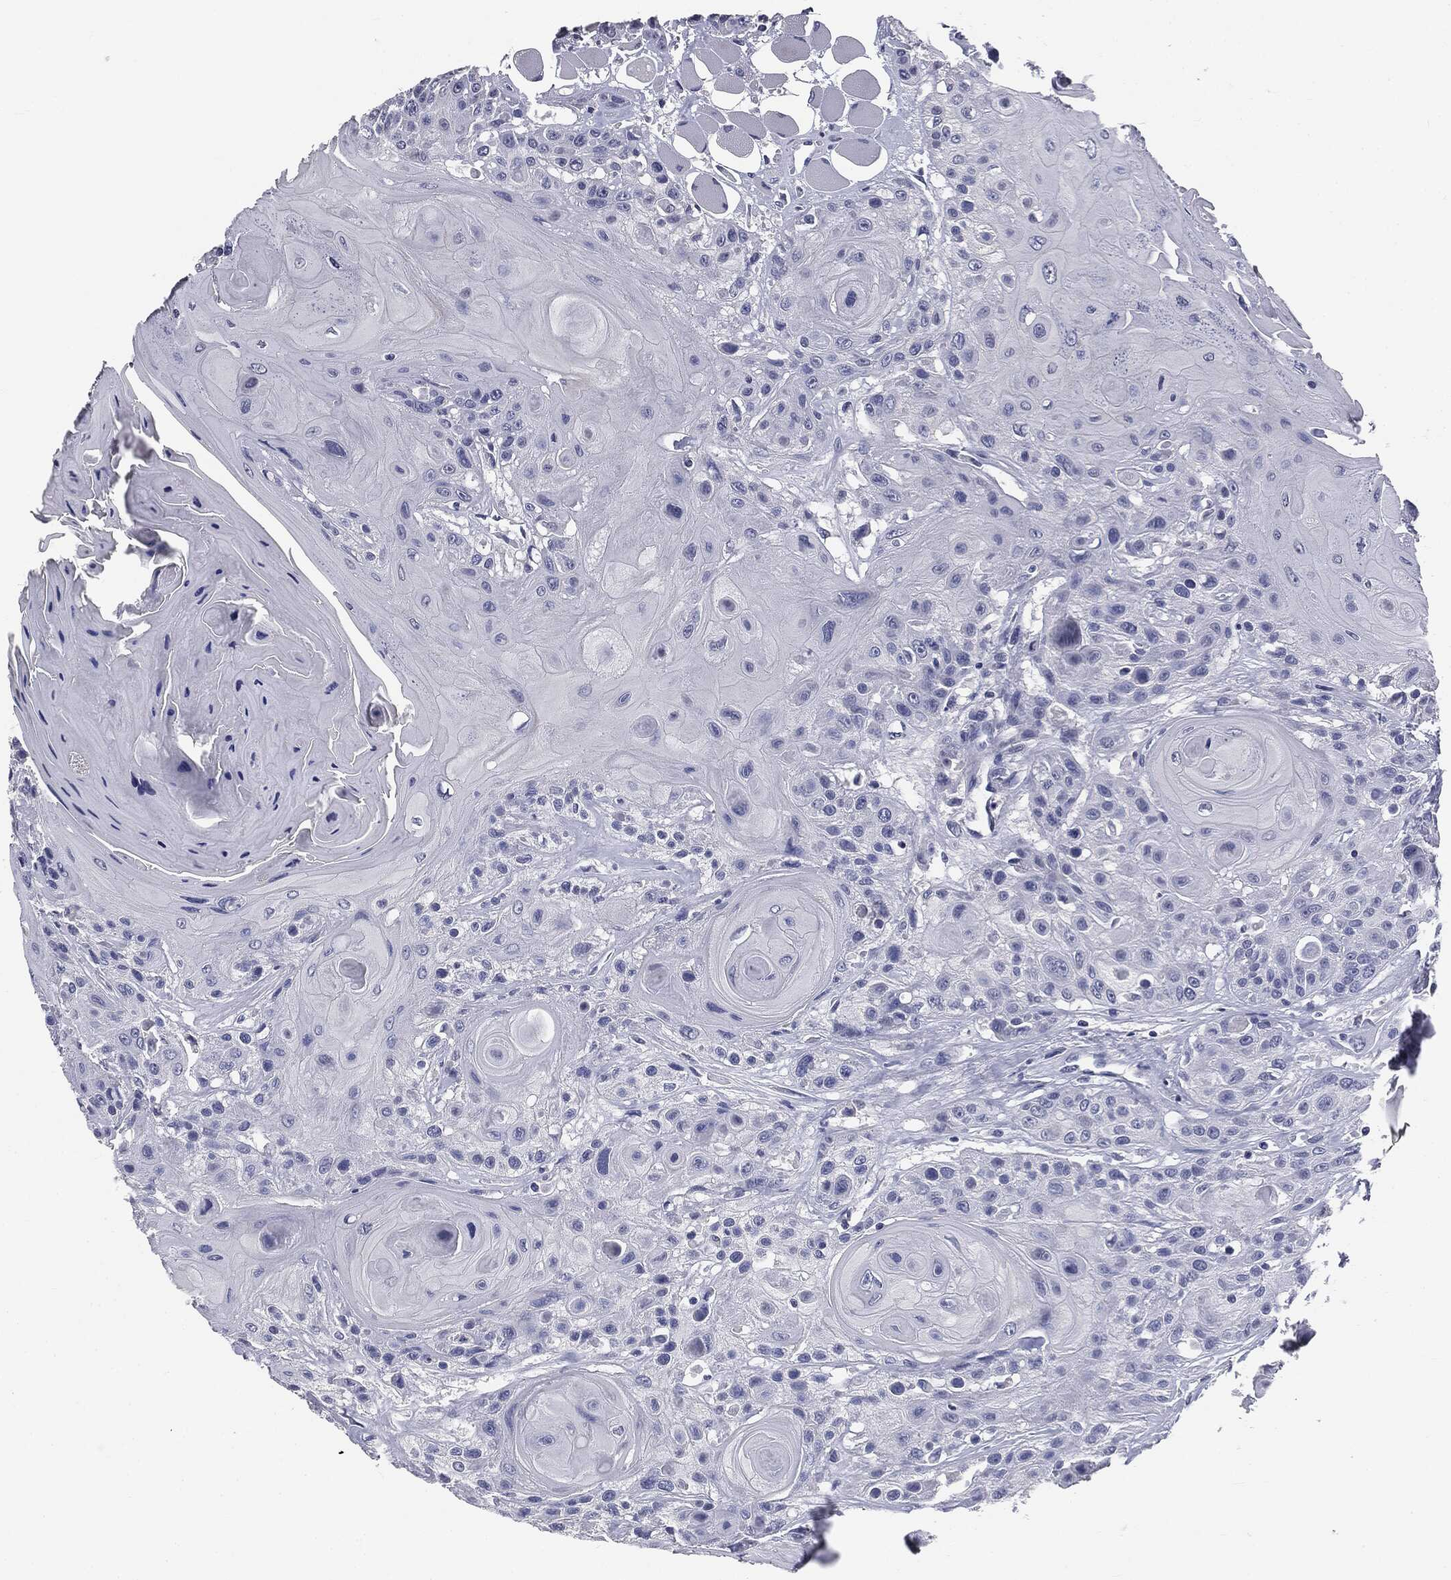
{"staining": {"intensity": "negative", "quantity": "none", "location": "none"}, "tissue": "head and neck cancer", "cell_type": "Tumor cells", "image_type": "cancer", "snomed": [{"axis": "morphology", "description": "Squamous cell carcinoma, NOS"}, {"axis": "topography", "description": "Head-Neck"}], "caption": "Immunohistochemistry histopathology image of human head and neck cancer (squamous cell carcinoma) stained for a protein (brown), which reveals no staining in tumor cells.", "gene": "AFP", "patient": {"sex": "female", "age": 59}}